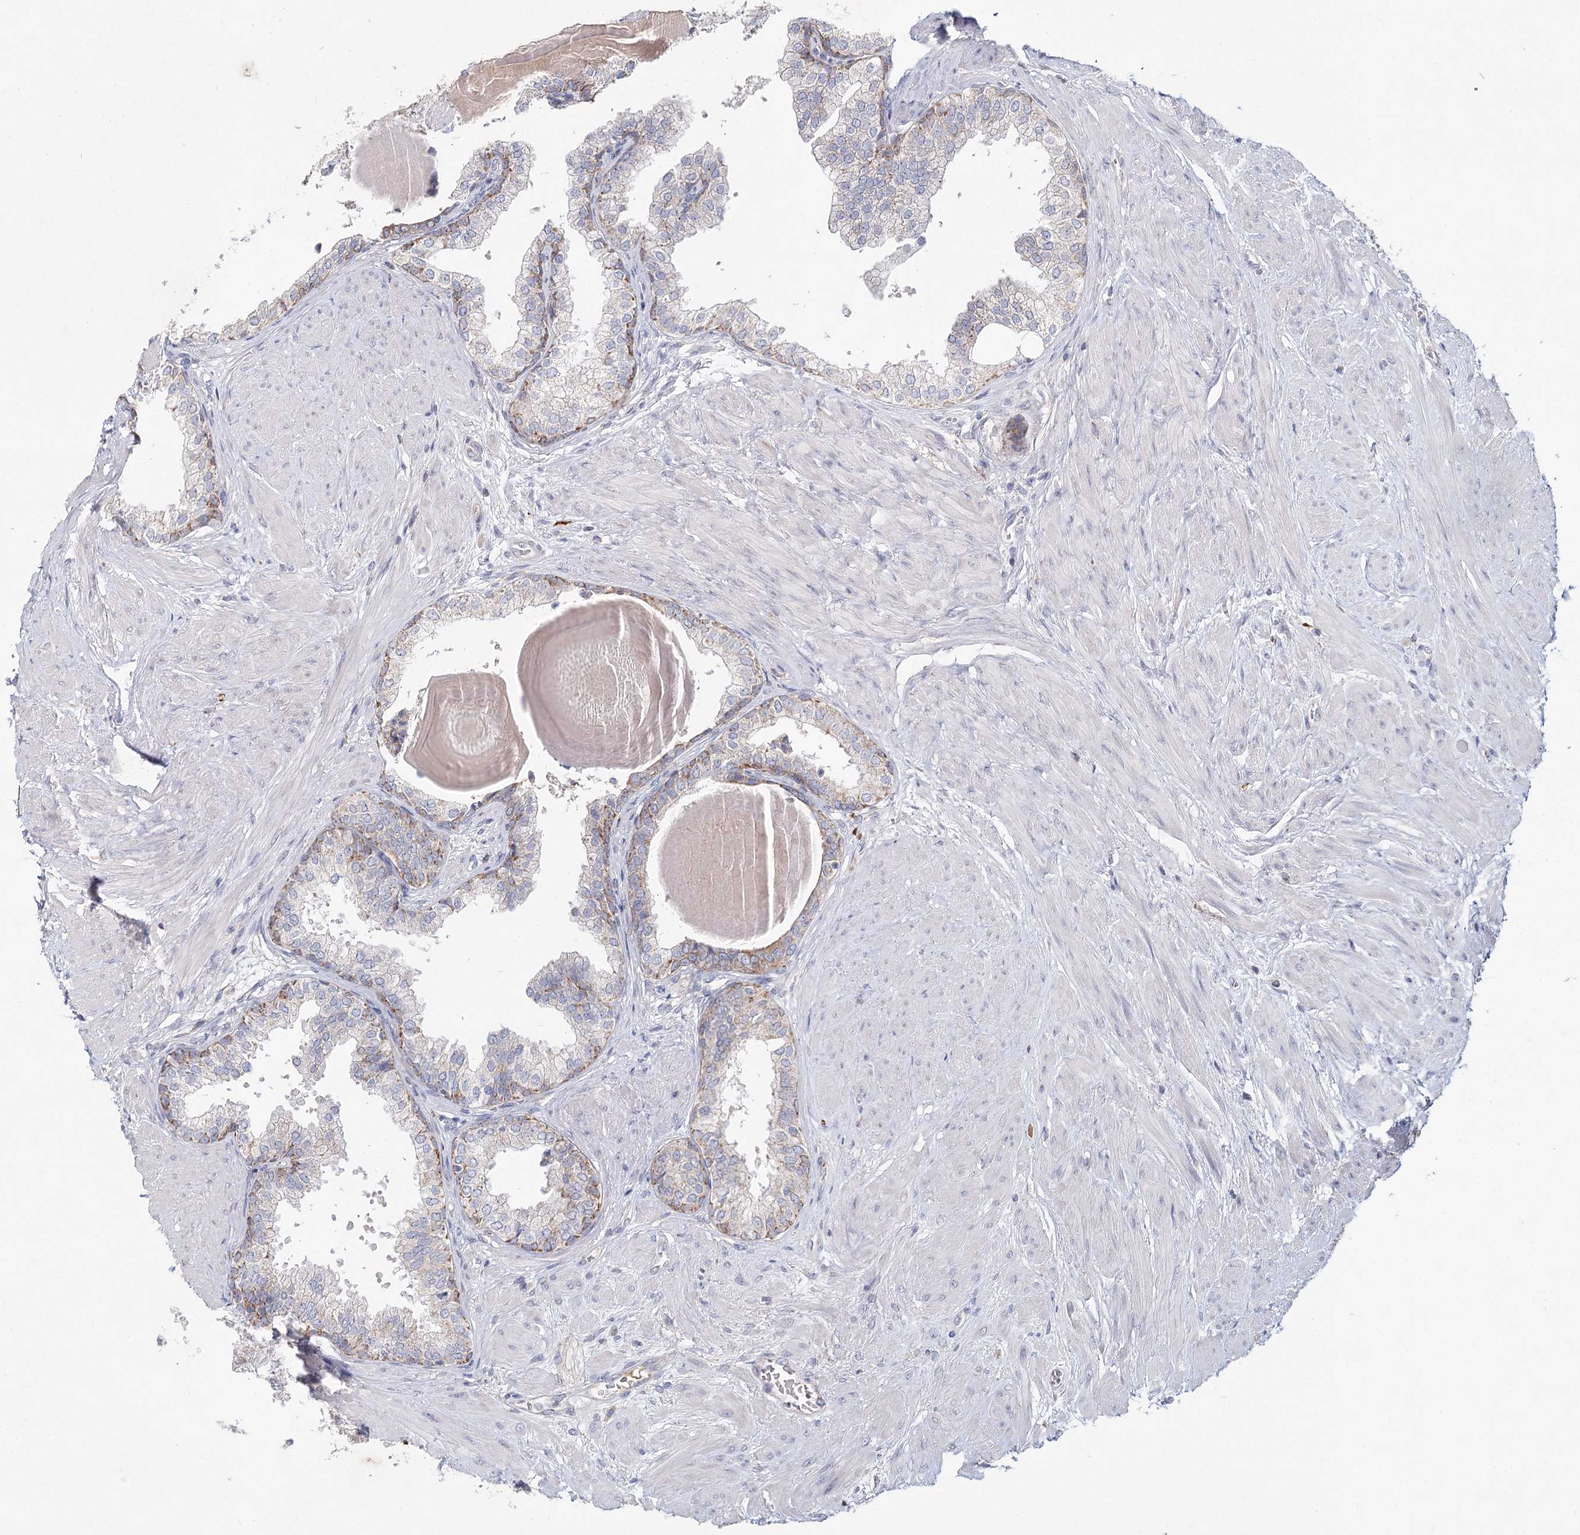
{"staining": {"intensity": "moderate", "quantity": "<25%", "location": "cytoplasmic/membranous"}, "tissue": "prostate", "cell_type": "Glandular cells", "image_type": "normal", "snomed": [{"axis": "morphology", "description": "Normal tissue, NOS"}, {"axis": "topography", "description": "Prostate"}], "caption": "DAB (3,3'-diaminobenzidine) immunohistochemical staining of normal prostate displays moderate cytoplasmic/membranous protein expression in approximately <25% of glandular cells. (DAB = brown stain, brightfield microscopy at high magnification).", "gene": "ARHGAP44", "patient": {"sex": "male", "age": 48}}